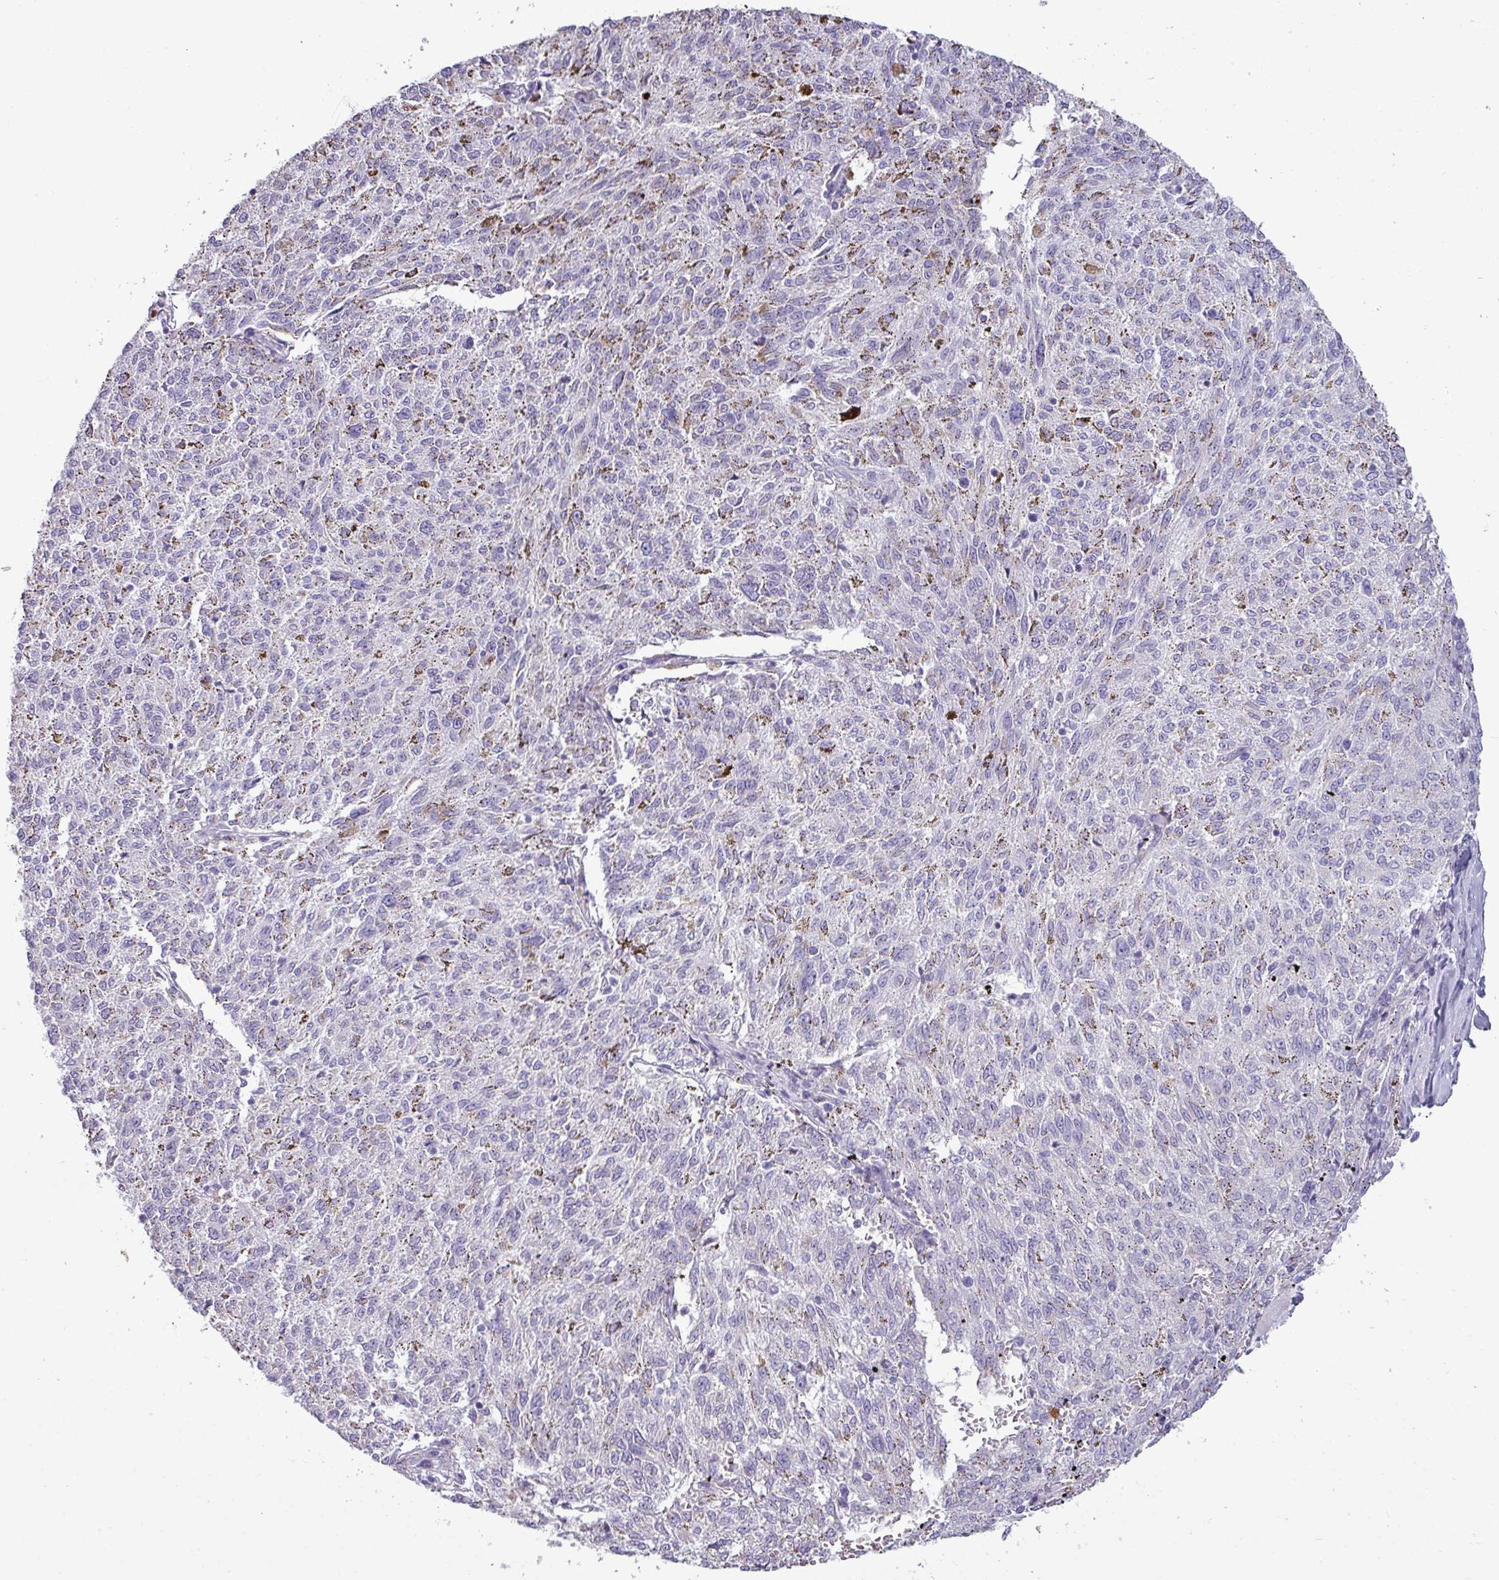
{"staining": {"intensity": "negative", "quantity": "none", "location": "none"}, "tissue": "melanoma", "cell_type": "Tumor cells", "image_type": "cancer", "snomed": [{"axis": "morphology", "description": "Malignant melanoma, NOS"}, {"axis": "topography", "description": "Skin"}], "caption": "Malignant melanoma was stained to show a protein in brown. There is no significant expression in tumor cells.", "gene": "TRIM39", "patient": {"sex": "female", "age": 72}}